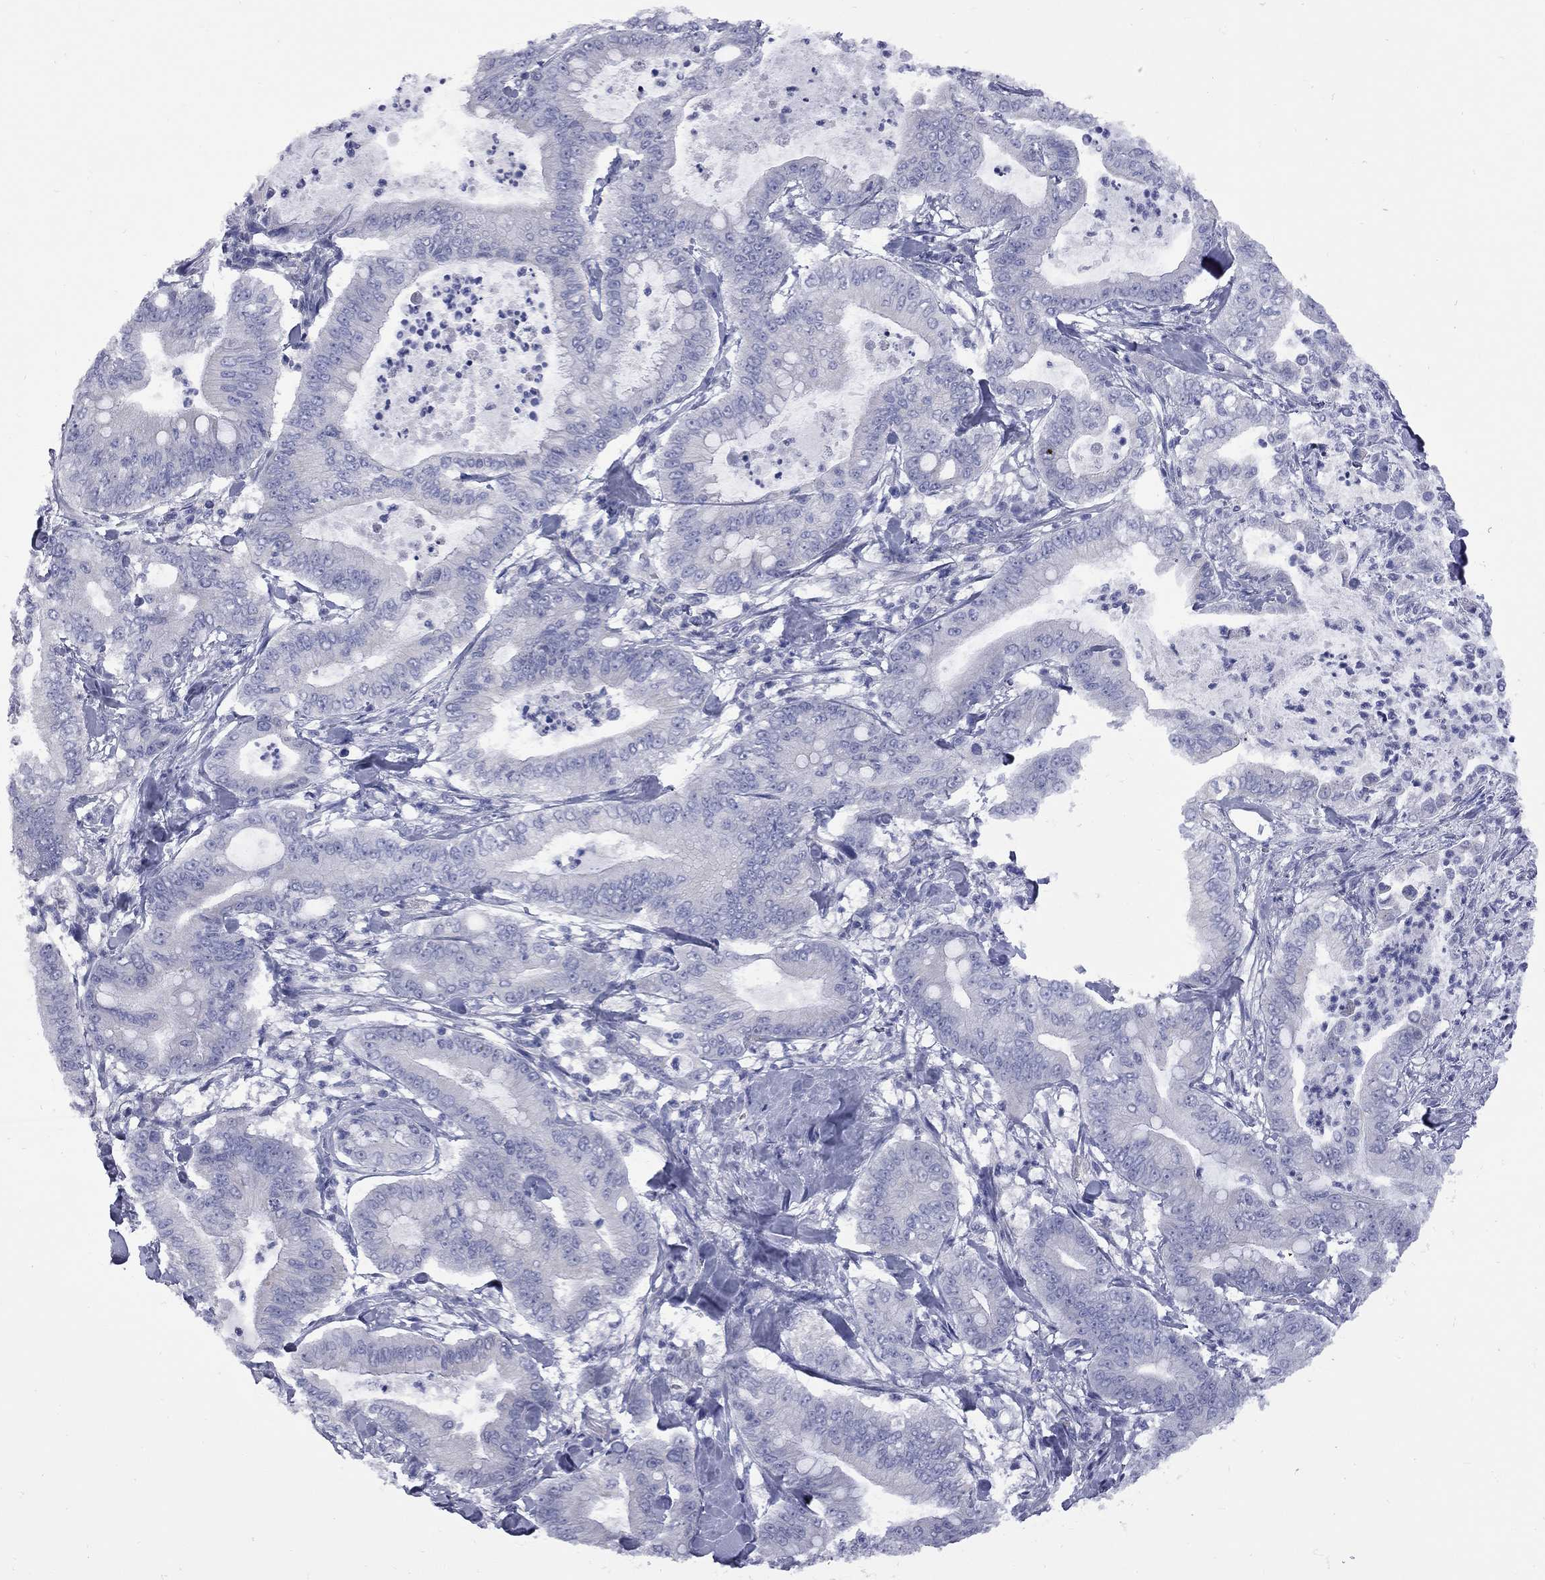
{"staining": {"intensity": "negative", "quantity": "none", "location": "none"}, "tissue": "pancreatic cancer", "cell_type": "Tumor cells", "image_type": "cancer", "snomed": [{"axis": "morphology", "description": "Adenocarcinoma, NOS"}, {"axis": "topography", "description": "Pancreas"}], "caption": "Pancreatic cancer was stained to show a protein in brown. There is no significant positivity in tumor cells.", "gene": "ABCB4", "patient": {"sex": "male", "age": 71}}